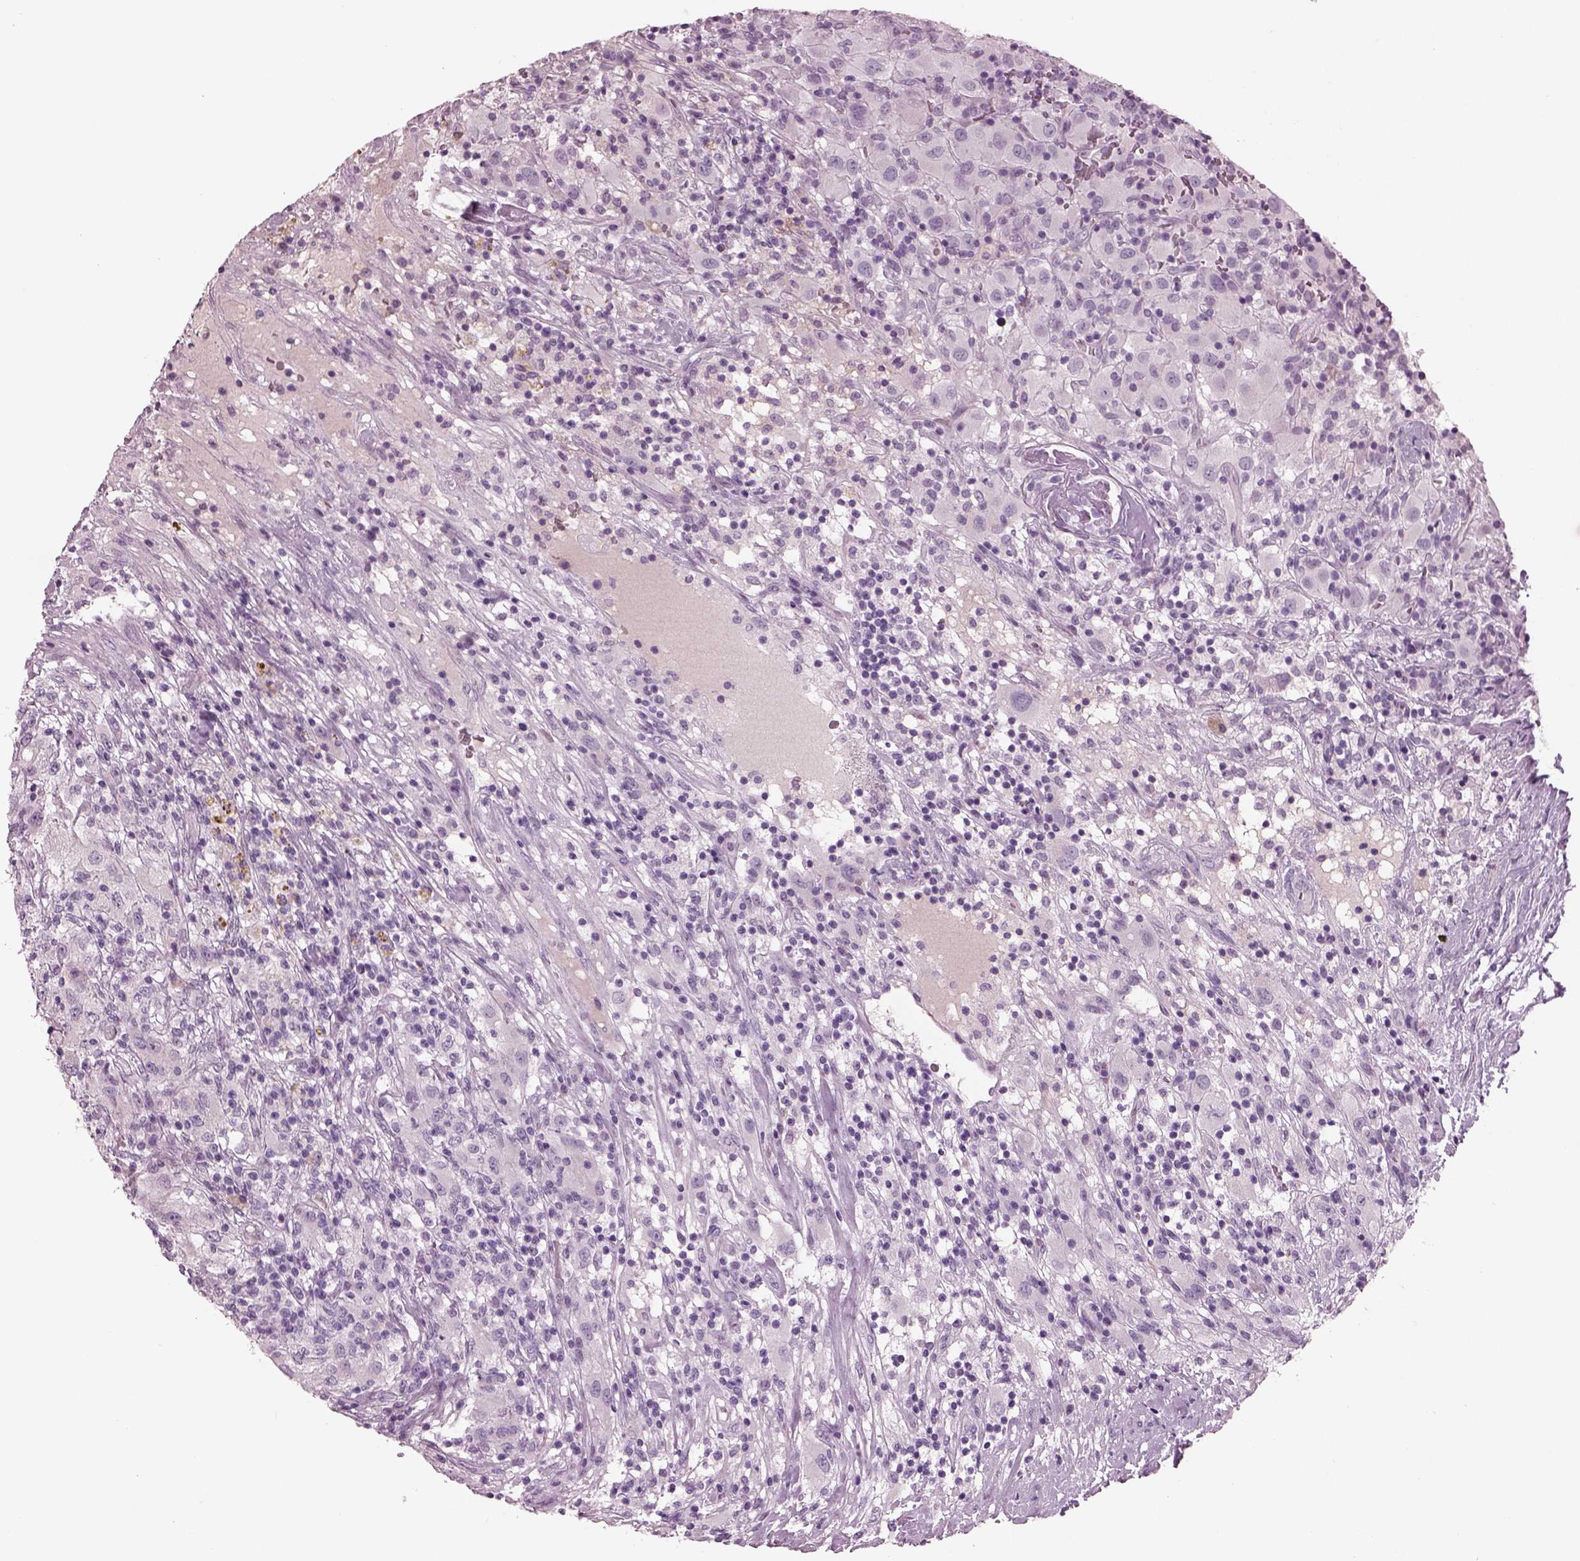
{"staining": {"intensity": "negative", "quantity": "none", "location": "none"}, "tissue": "renal cancer", "cell_type": "Tumor cells", "image_type": "cancer", "snomed": [{"axis": "morphology", "description": "Adenocarcinoma, NOS"}, {"axis": "topography", "description": "Kidney"}], "caption": "Immunohistochemistry of human renal adenocarcinoma shows no staining in tumor cells.", "gene": "CYLC1", "patient": {"sex": "female", "age": 67}}